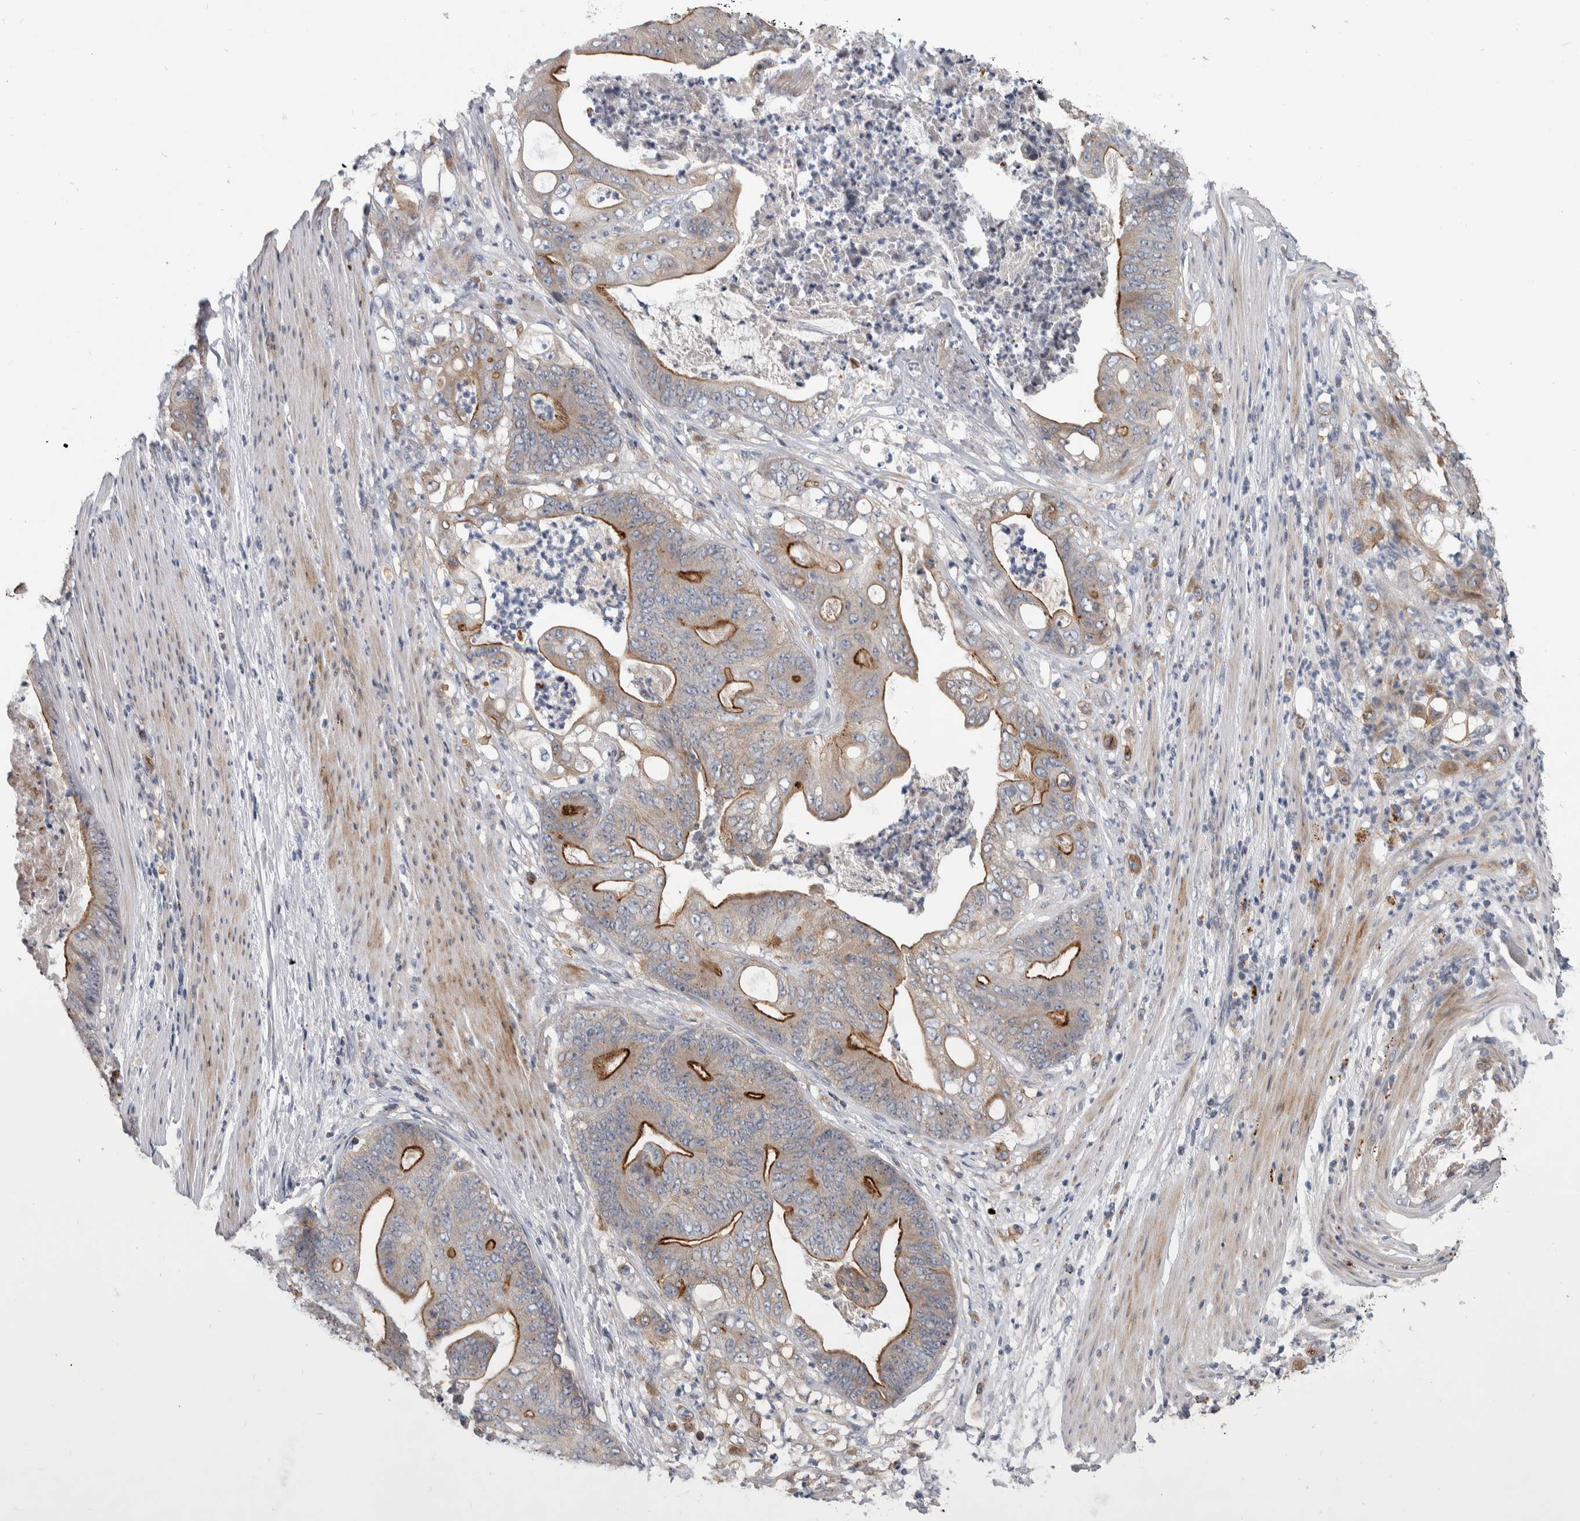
{"staining": {"intensity": "moderate", "quantity": ">75%", "location": "cytoplasmic/membranous"}, "tissue": "stomach cancer", "cell_type": "Tumor cells", "image_type": "cancer", "snomed": [{"axis": "morphology", "description": "Adenocarcinoma, NOS"}, {"axis": "topography", "description": "Stomach"}], "caption": "Moderate cytoplasmic/membranous protein expression is appreciated in about >75% of tumor cells in stomach cancer (adenocarcinoma).", "gene": "FAM83G", "patient": {"sex": "female", "age": 73}}